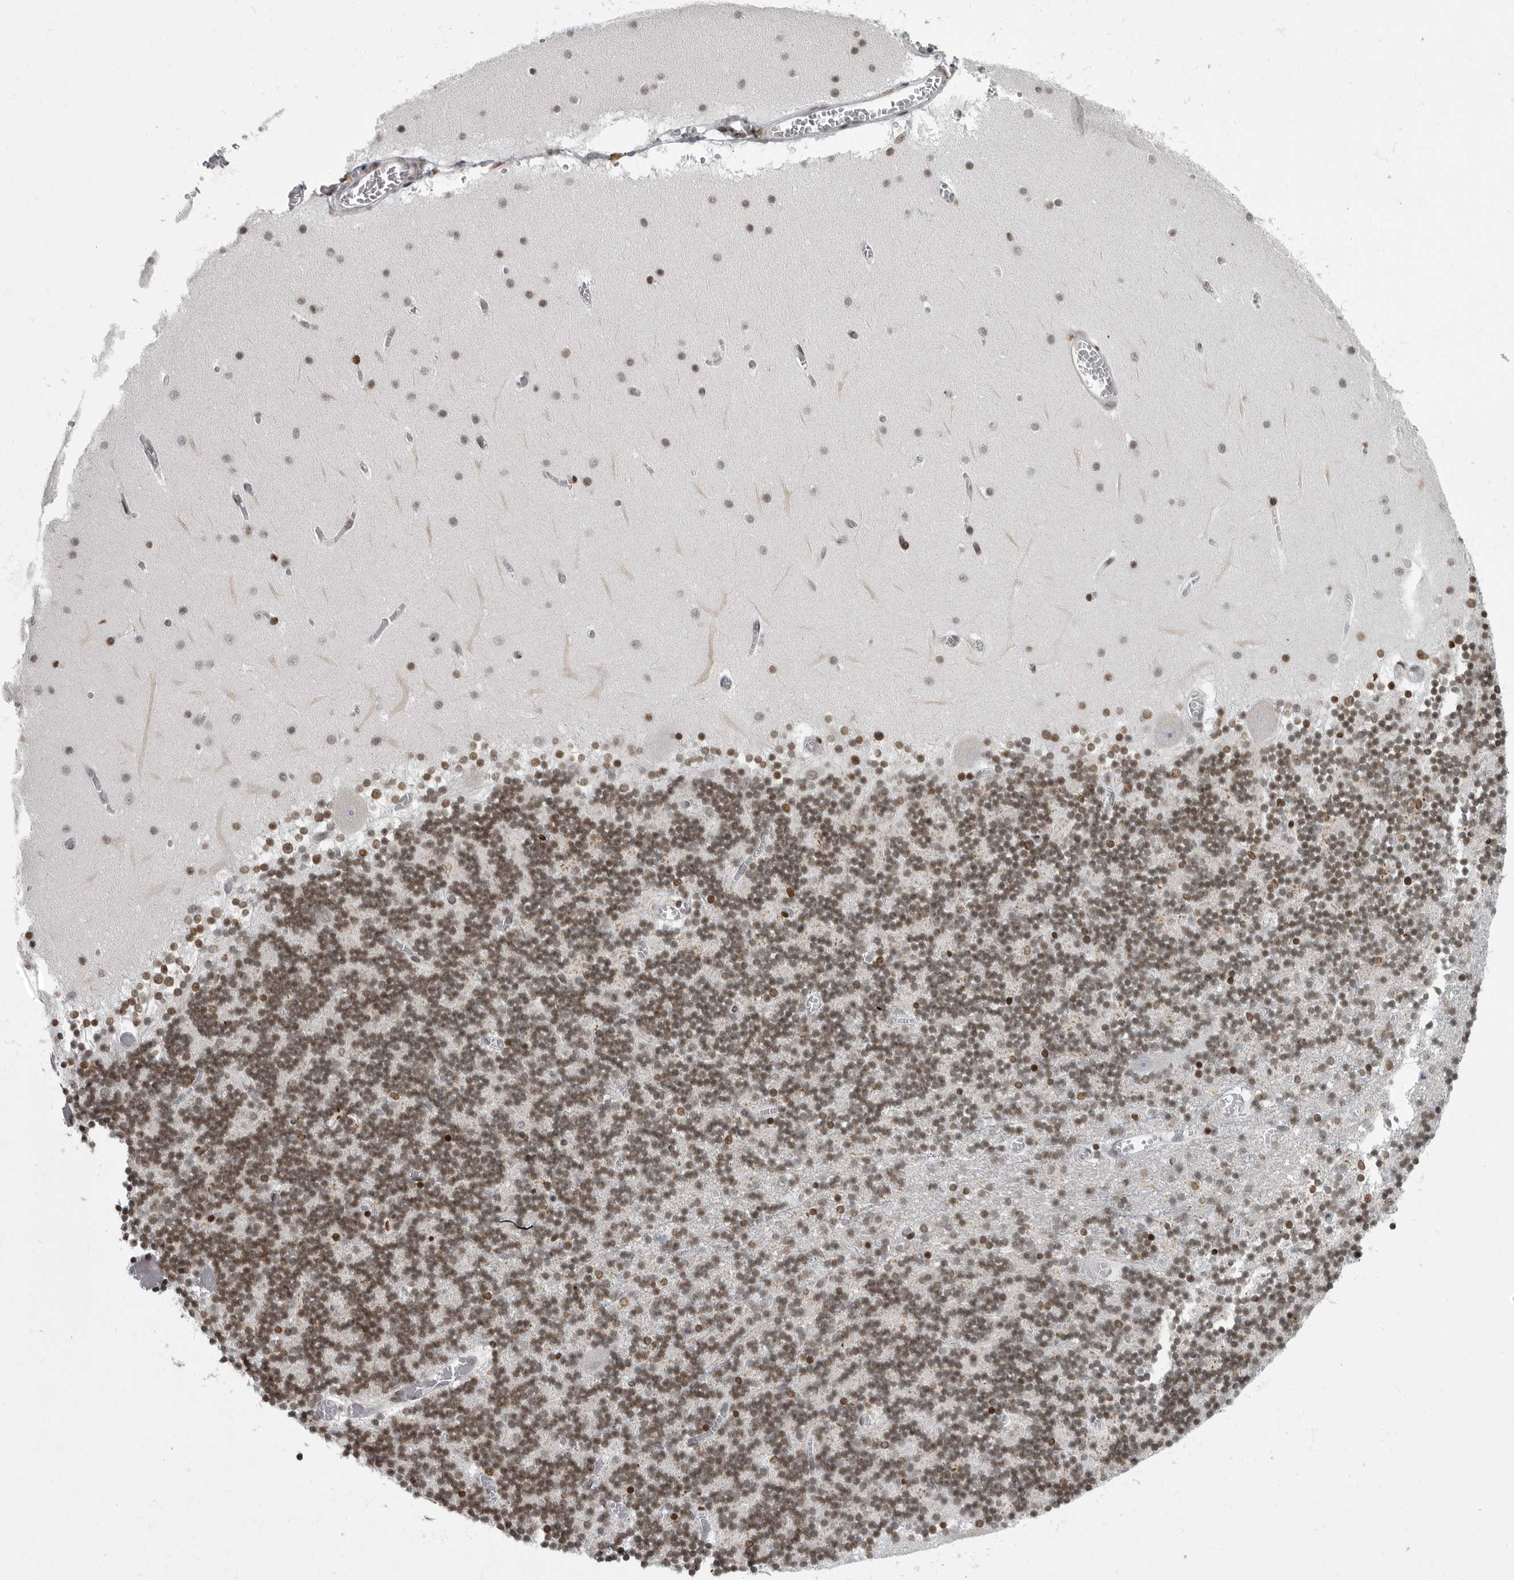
{"staining": {"intensity": "moderate", "quantity": ">75%", "location": "nuclear"}, "tissue": "cerebellum", "cell_type": "Cells in granular layer", "image_type": "normal", "snomed": [{"axis": "morphology", "description": "Normal tissue, NOS"}, {"axis": "topography", "description": "Cerebellum"}], "caption": "Cells in granular layer display moderate nuclear staining in approximately >75% of cells in normal cerebellum. (Brightfield microscopy of DAB IHC at high magnification).", "gene": "EVI5", "patient": {"sex": "female", "age": 28}}